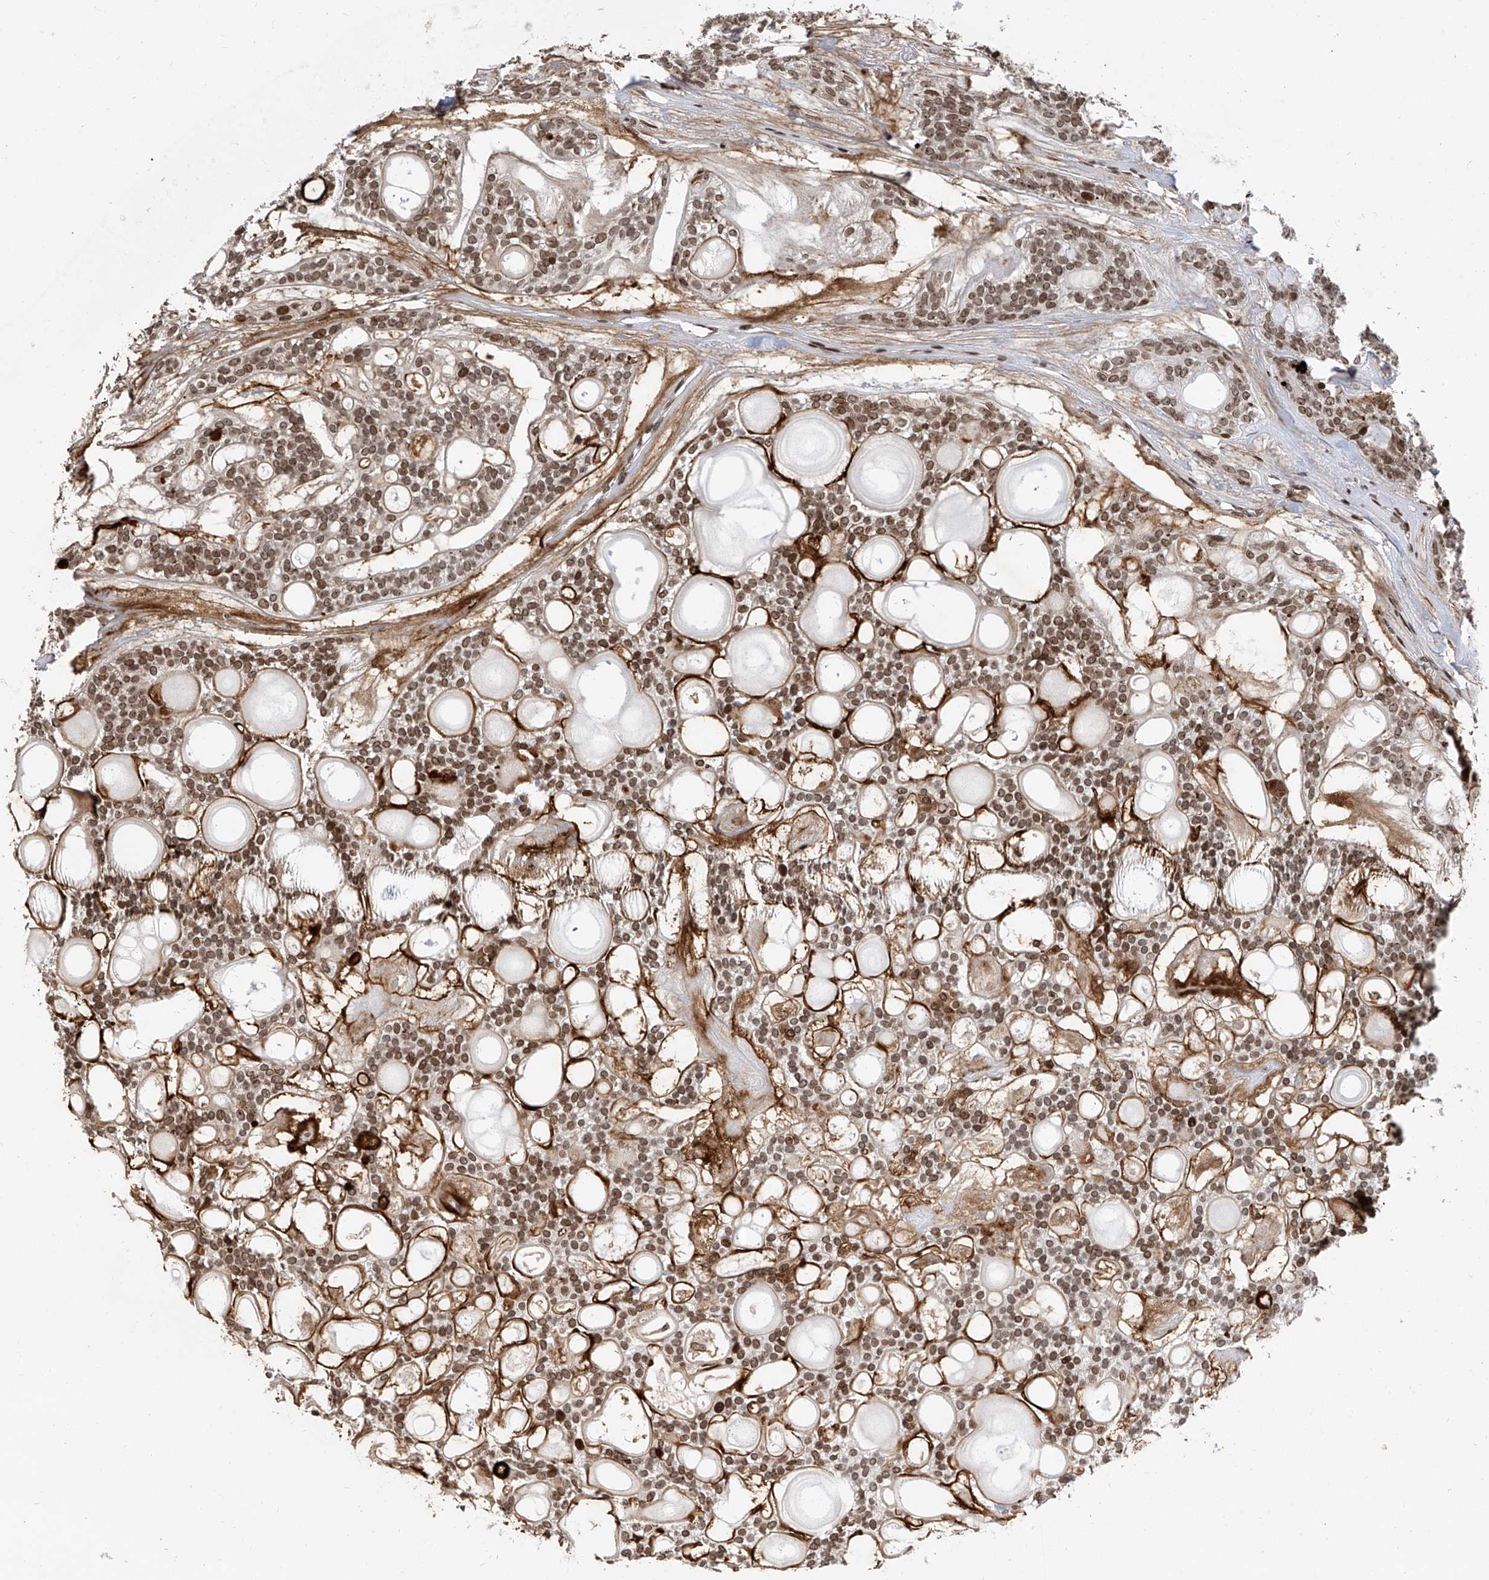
{"staining": {"intensity": "moderate", "quantity": ">75%", "location": "cytoplasmic/membranous,nuclear"}, "tissue": "head and neck cancer", "cell_type": "Tumor cells", "image_type": "cancer", "snomed": [{"axis": "morphology", "description": "Adenocarcinoma, NOS"}, {"axis": "topography", "description": "Head-Neck"}], "caption": "The photomicrograph displays a brown stain indicating the presence of a protein in the cytoplasmic/membranous and nuclear of tumor cells in adenocarcinoma (head and neck).", "gene": "PAK1IP1", "patient": {"sex": "male", "age": 66}}